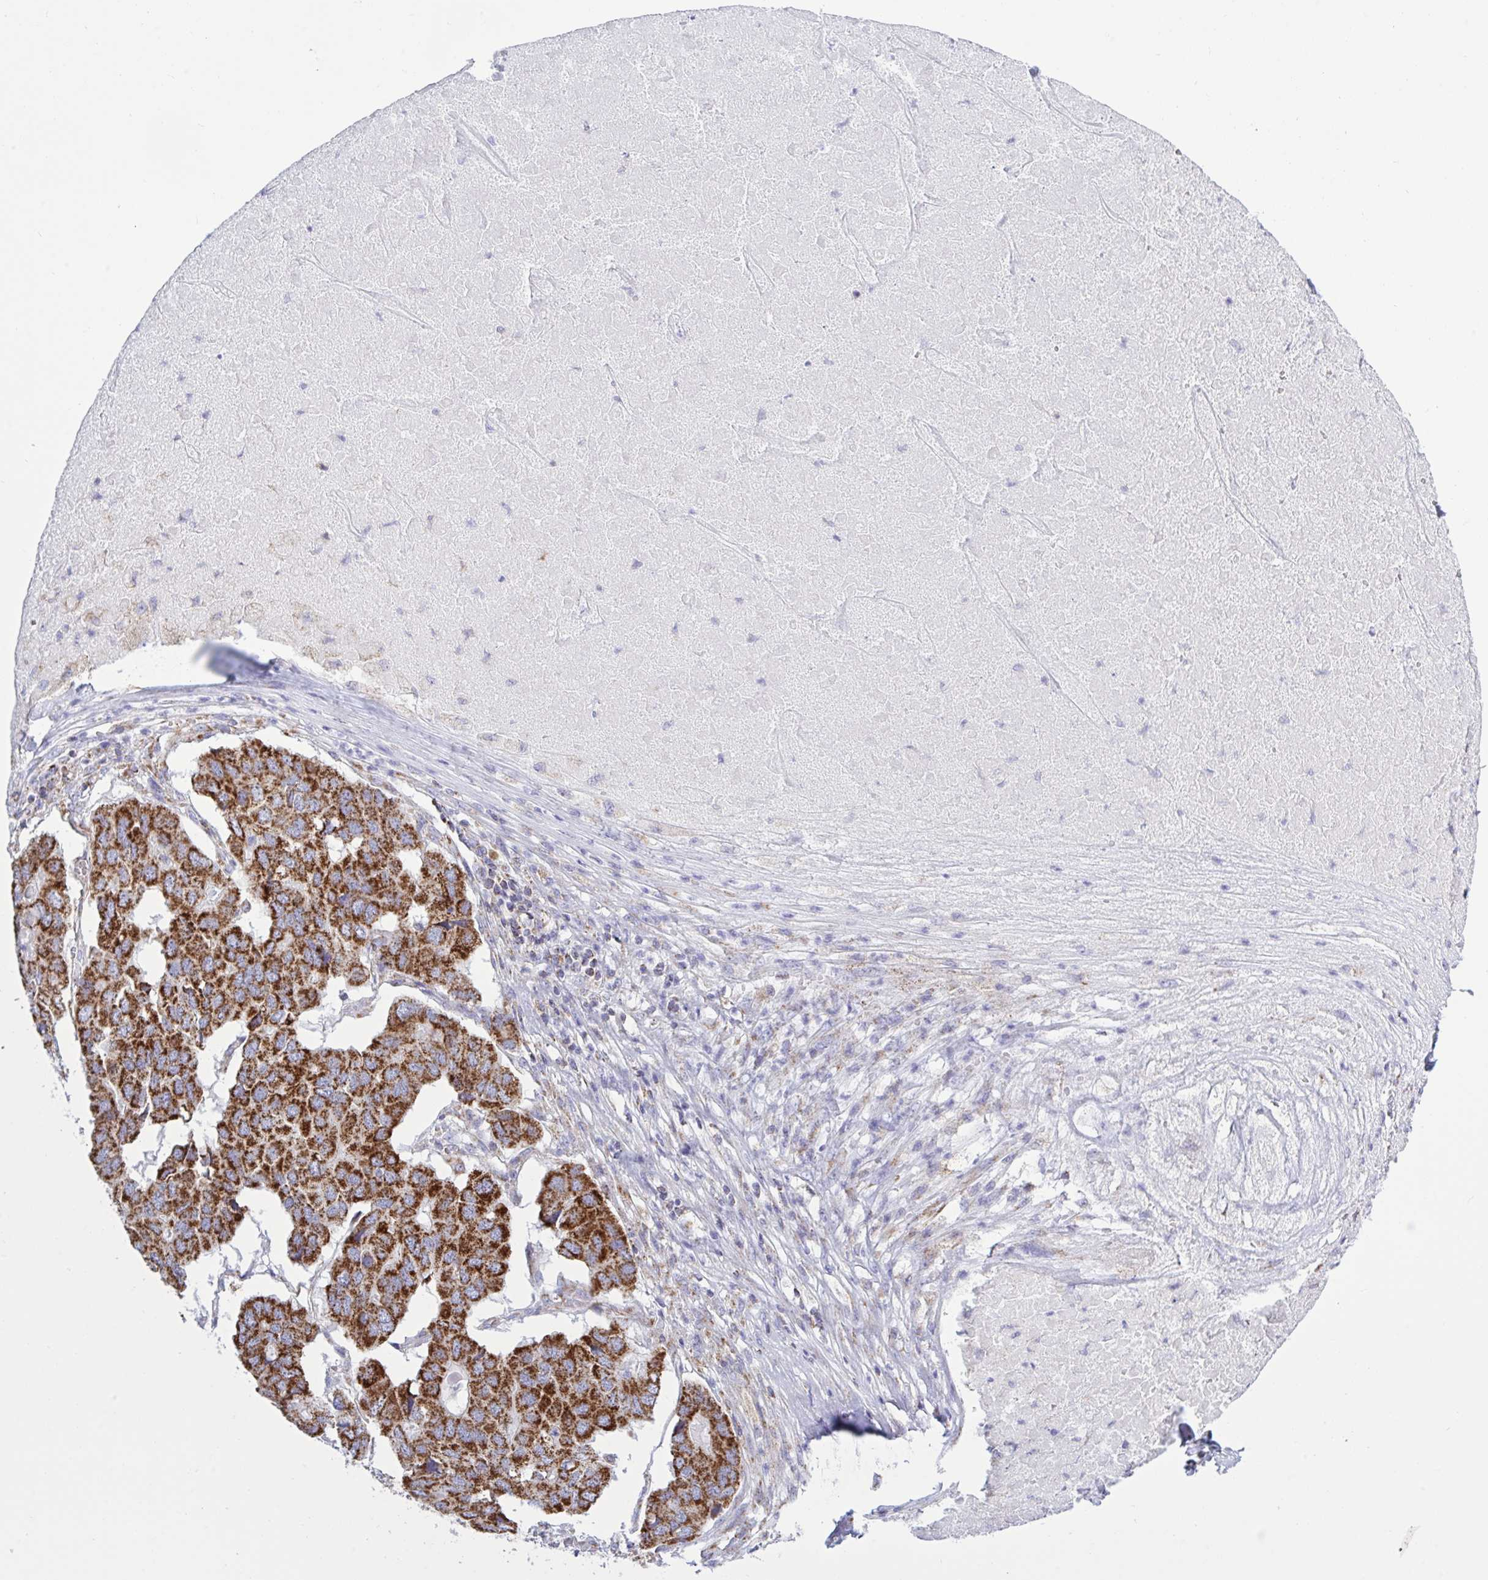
{"staining": {"intensity": "strong", "quantity": ">75%", "location": "cytoplasmic/membranous"}, "tissue": "pancreatic cancer", "cell_type": "Tumor cells", "image_type": "cancer", "snomed": [{"axis": "morphology", "description": "Adenocarcinoma, NOS"}, {"axis": "topography", "description": "Pancreas"}], "caption": "The photomicrograph shows immunohistochemical staining of pancreatic cancer (adenocarcinoma). There is strong cytoplasmic/membranous positivity is seen in approximately >75% of tumor cells.", "gene": "HSPE1", "patient": {"sex": "male", "age": 50}}